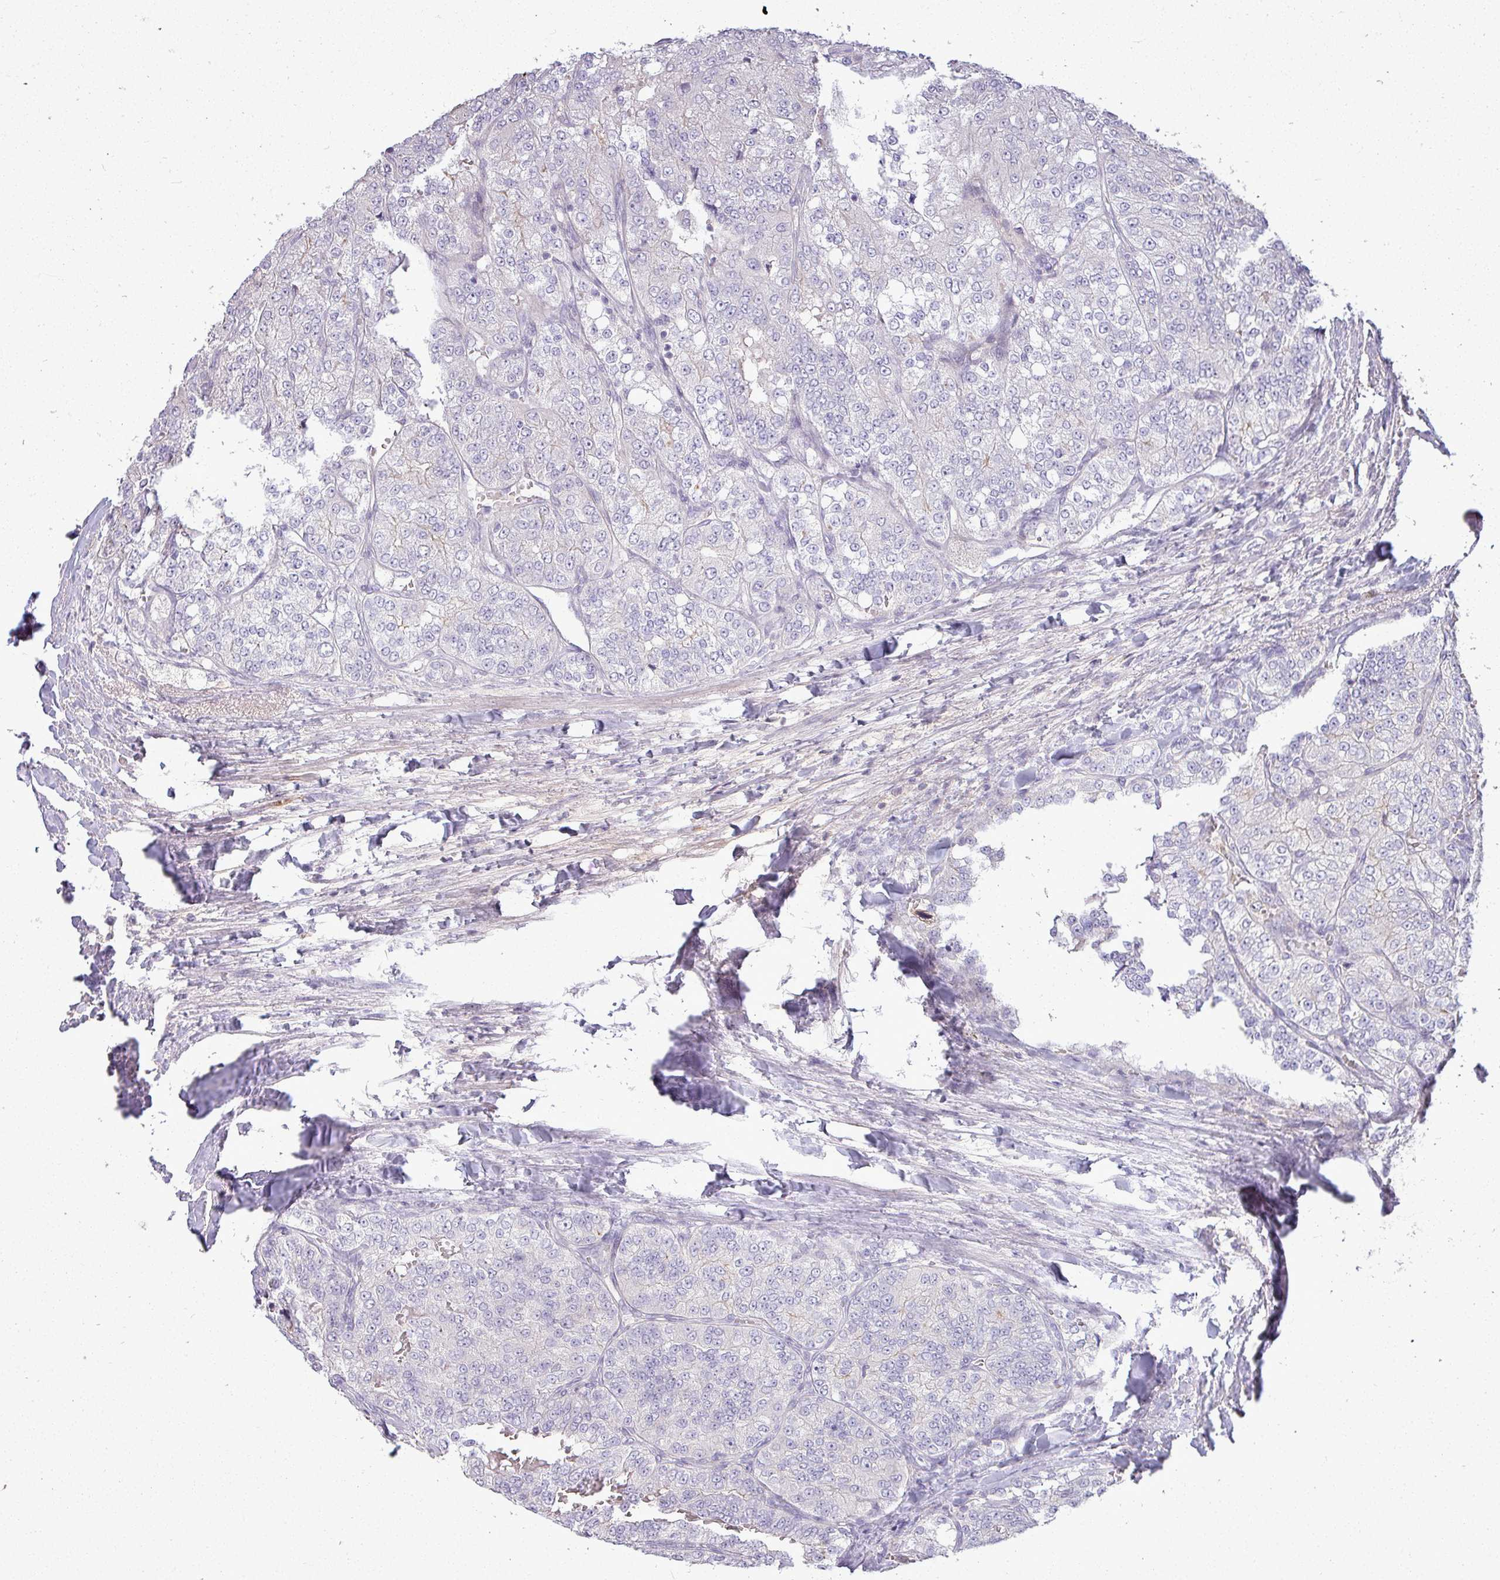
{"staining": {"intensity": "negative", "quantity": "none", "location": "none"}, "tissue": "renal cancer", "cell_type": "Tumor cells", "image_type": "cancer", "snomed": [{"axis": "morphology", "description": "Adenocarcinoma, NOS"}, {"axis": "topography", "description": "Kidney"}], "caption": "Immunohistochemistry (IHC) of adenocarcinoma (renal) reveals no positivity in tumor cells. (DAB (3,3'-diaminobenzidine) immunohistochemistry, high magnification).", "gene": "APOM", "patient": {"sex": "female", "age": 63}}